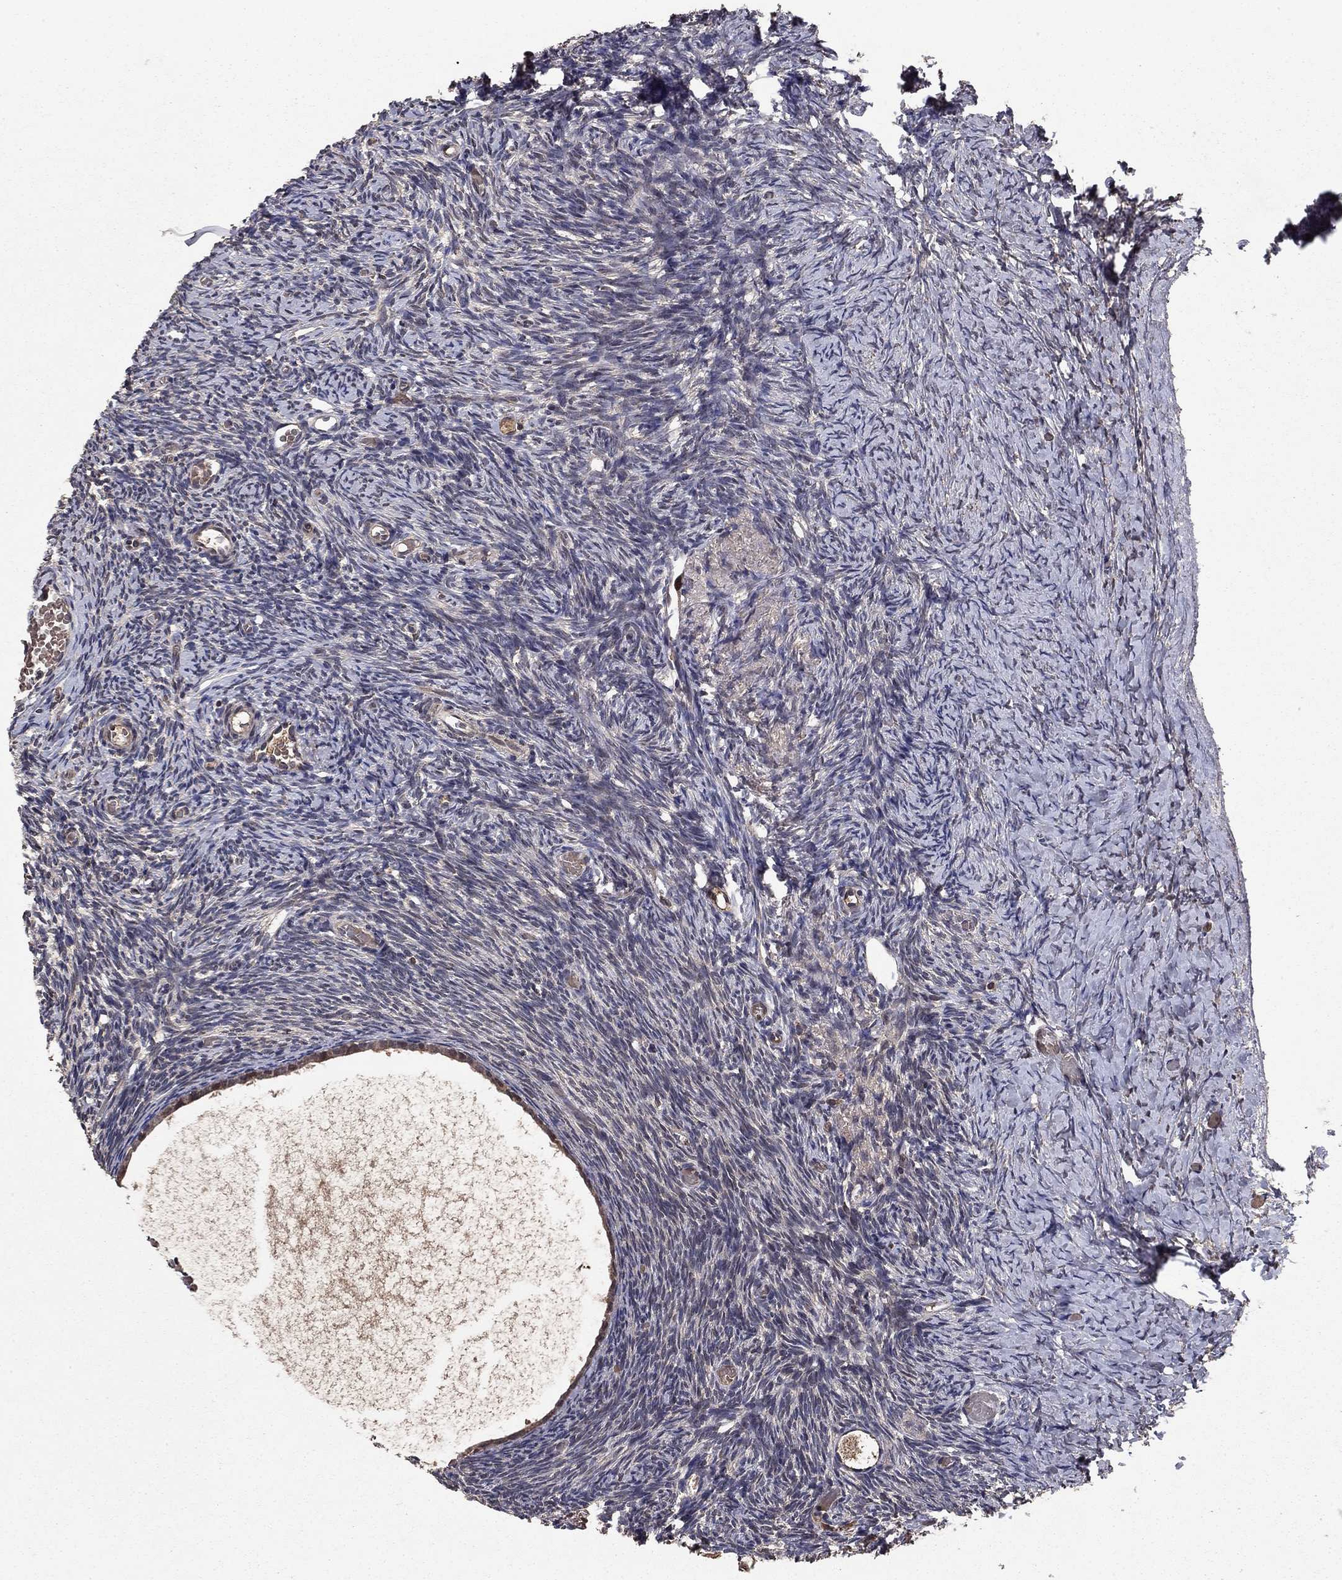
{"staining": {"intensity": "strong", "quantity": ">75%", "location": "cytoplasmic/membranous"}, "tissue": "ovary", "cell_type": "Follicle cells", "image_type": "normal", "snomed": [{"axis": "morphology", "description": "Normal tissue, NOS"}, {"axis": "topography", "description": "Ovary"}], "caption": "The histopathology image shows immunohistochemical staining of benign ovary. There is strong cytoplasmic/membranous expression is appreciated in about >75% of follicle cells.", "gene": "DHRS1", "patient": {"sex": "female", "age": 39}}